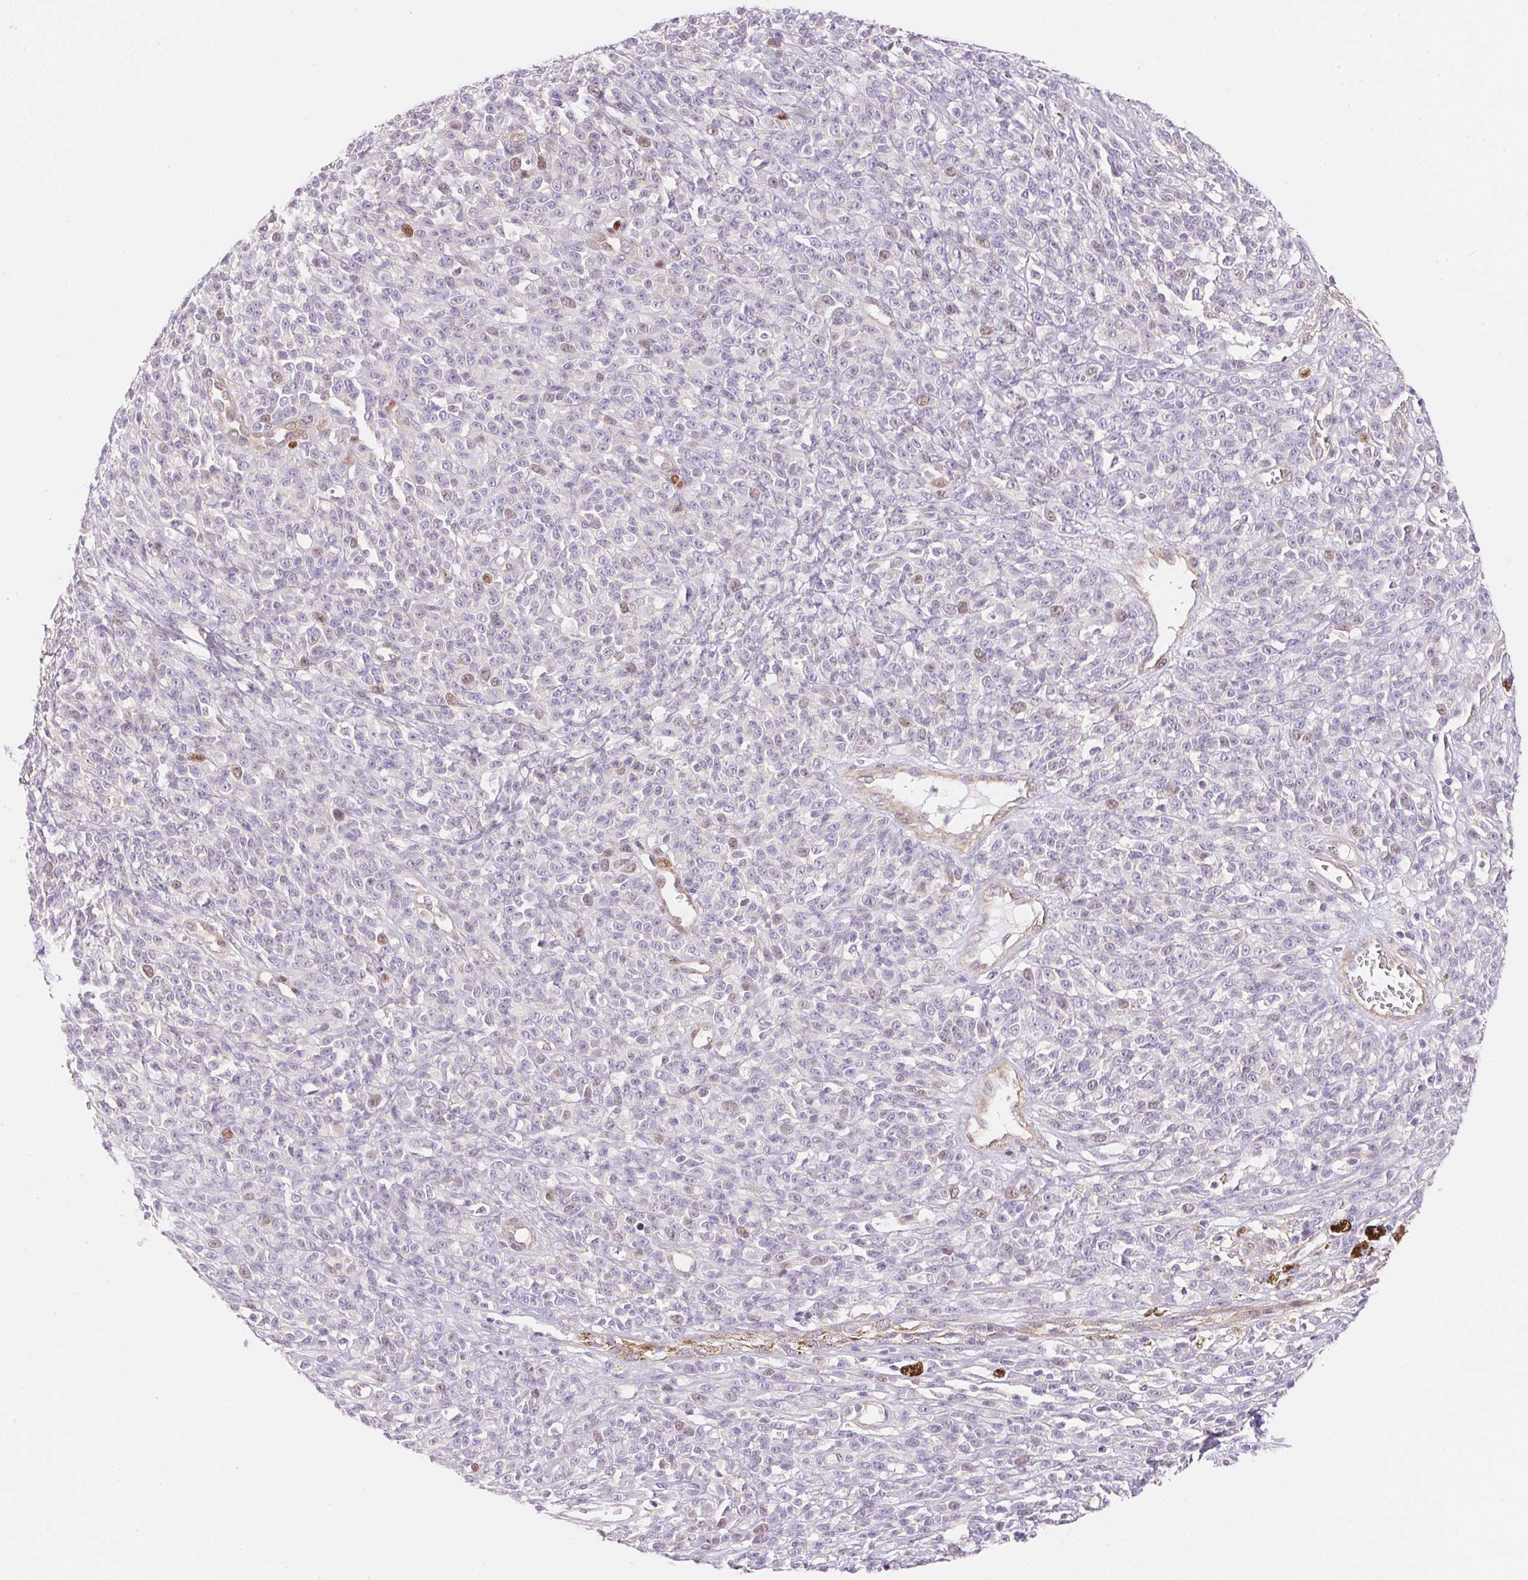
{"staining": {"intensity": "moderate", "quantity": "<25%", "location": "nuclear"}, "tissue": "melanoma", "cell_type": "Tumor cells", "image_type": "cancer", "snomed": [{"axis": "morphology", "description": "Malignant melanoma, NOS"}, {"axis": "topography", "description": "Skin"}, {"axis": "topography", "description": "Skin of trunk"}], "caption": "This image exhibits immunohistochemistry (IHC) staining of malignant melanoma, with low moderate nuclear positivity in about <25% of tumor cells.", "gene": "SMTN", "patient": {"sex": "male", "age": 74}}